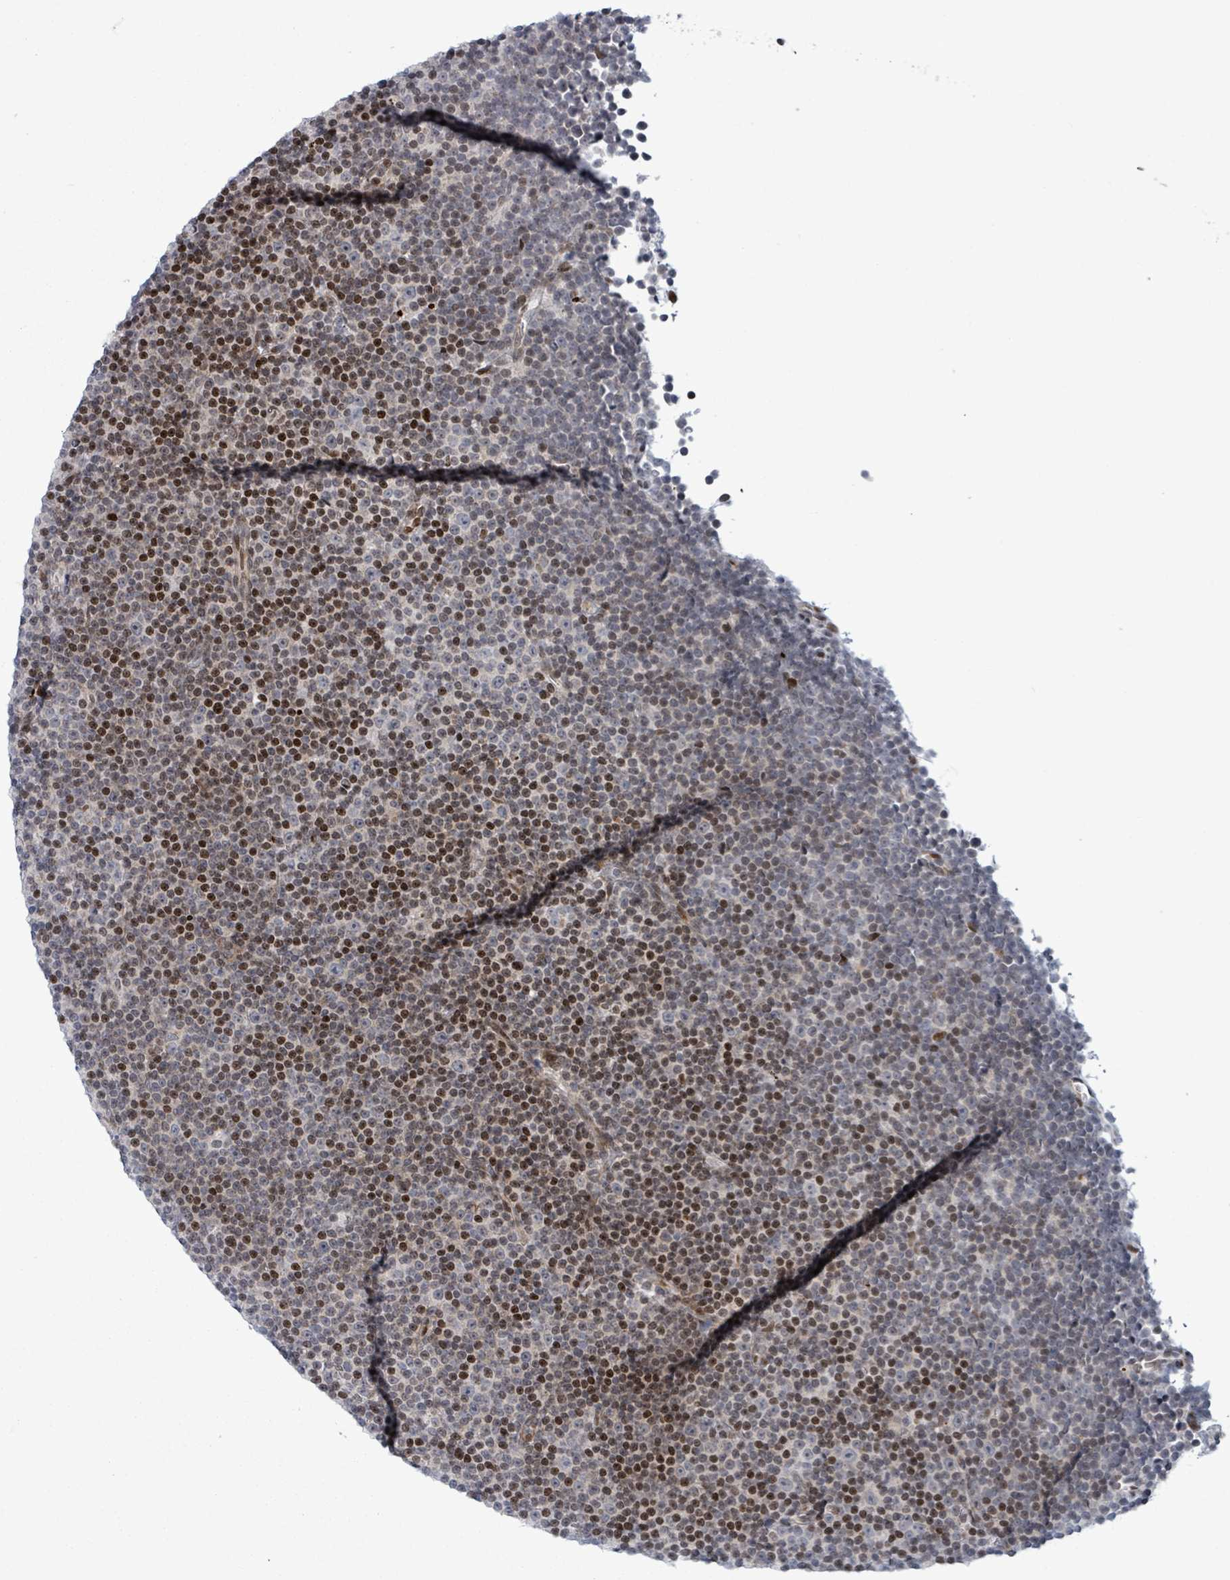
{"staining": {"intensity": "strong", "quantity": "25%-75%", "location": "nuclear"}, "tissue": "lymphoma", "cell_type": "Tumor cells", "image_type": "cancer", "snomed": [{"axis": "morphology", "description": "Malignant lymphoma, non-Hodgkin's type, Low grade"}, {"axis": "topography", "description": "Lymph node"}], "caption": "IHC (DAB) staining of lymphoma reveals strong nuclear protein positivity in about 25%-75% of tumor cells. (DAB (3,3'-diaminobenzidine) IHC with brightfield microscopy, high magnification).", "gene": "FNDC4", "patient": {"sex": "female", "age": 67}}